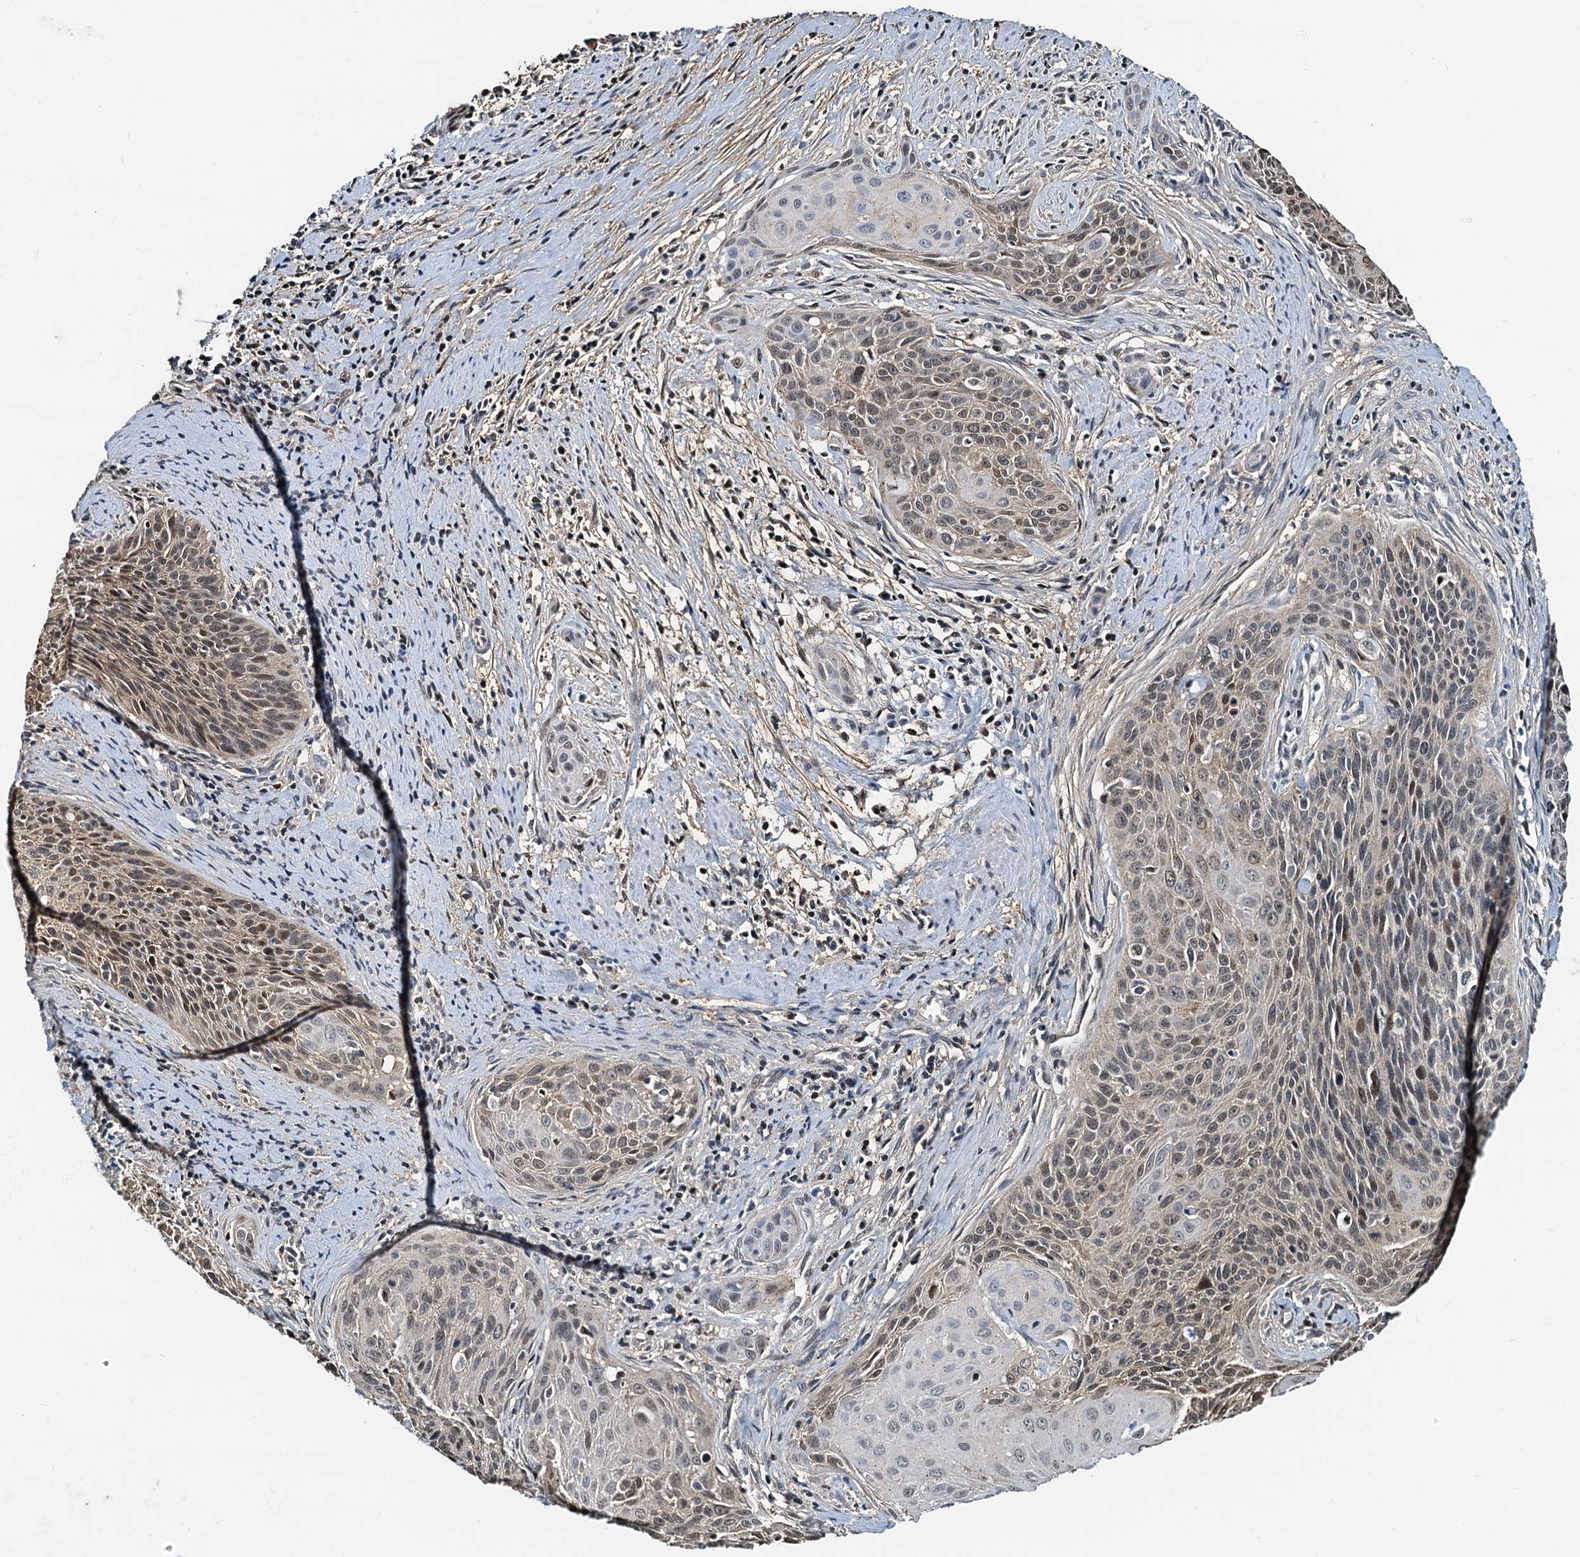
{"staining": {"intensity": "moderate", "quantity": "<25%", "location": "nuclear"}, "tissue": "cervical cancer", "cell_type": "Tumor cells", "image_type": "cancer", "snomed": [{"axis": "morphology", "description": "Squamous cell carcinoma, NOS"}, {"axis": "topography", "description": "Cervix"}], "caption": "Moderate nuclear protein positivity is appreciated in approximately <25% of tumor cells in squamous cell carcinoma (cervical). The protein is shown in brown color, while the nuclei are stained blue.", "gene": "PTGES3", "patient": {"sex": "female", "age": 55}}